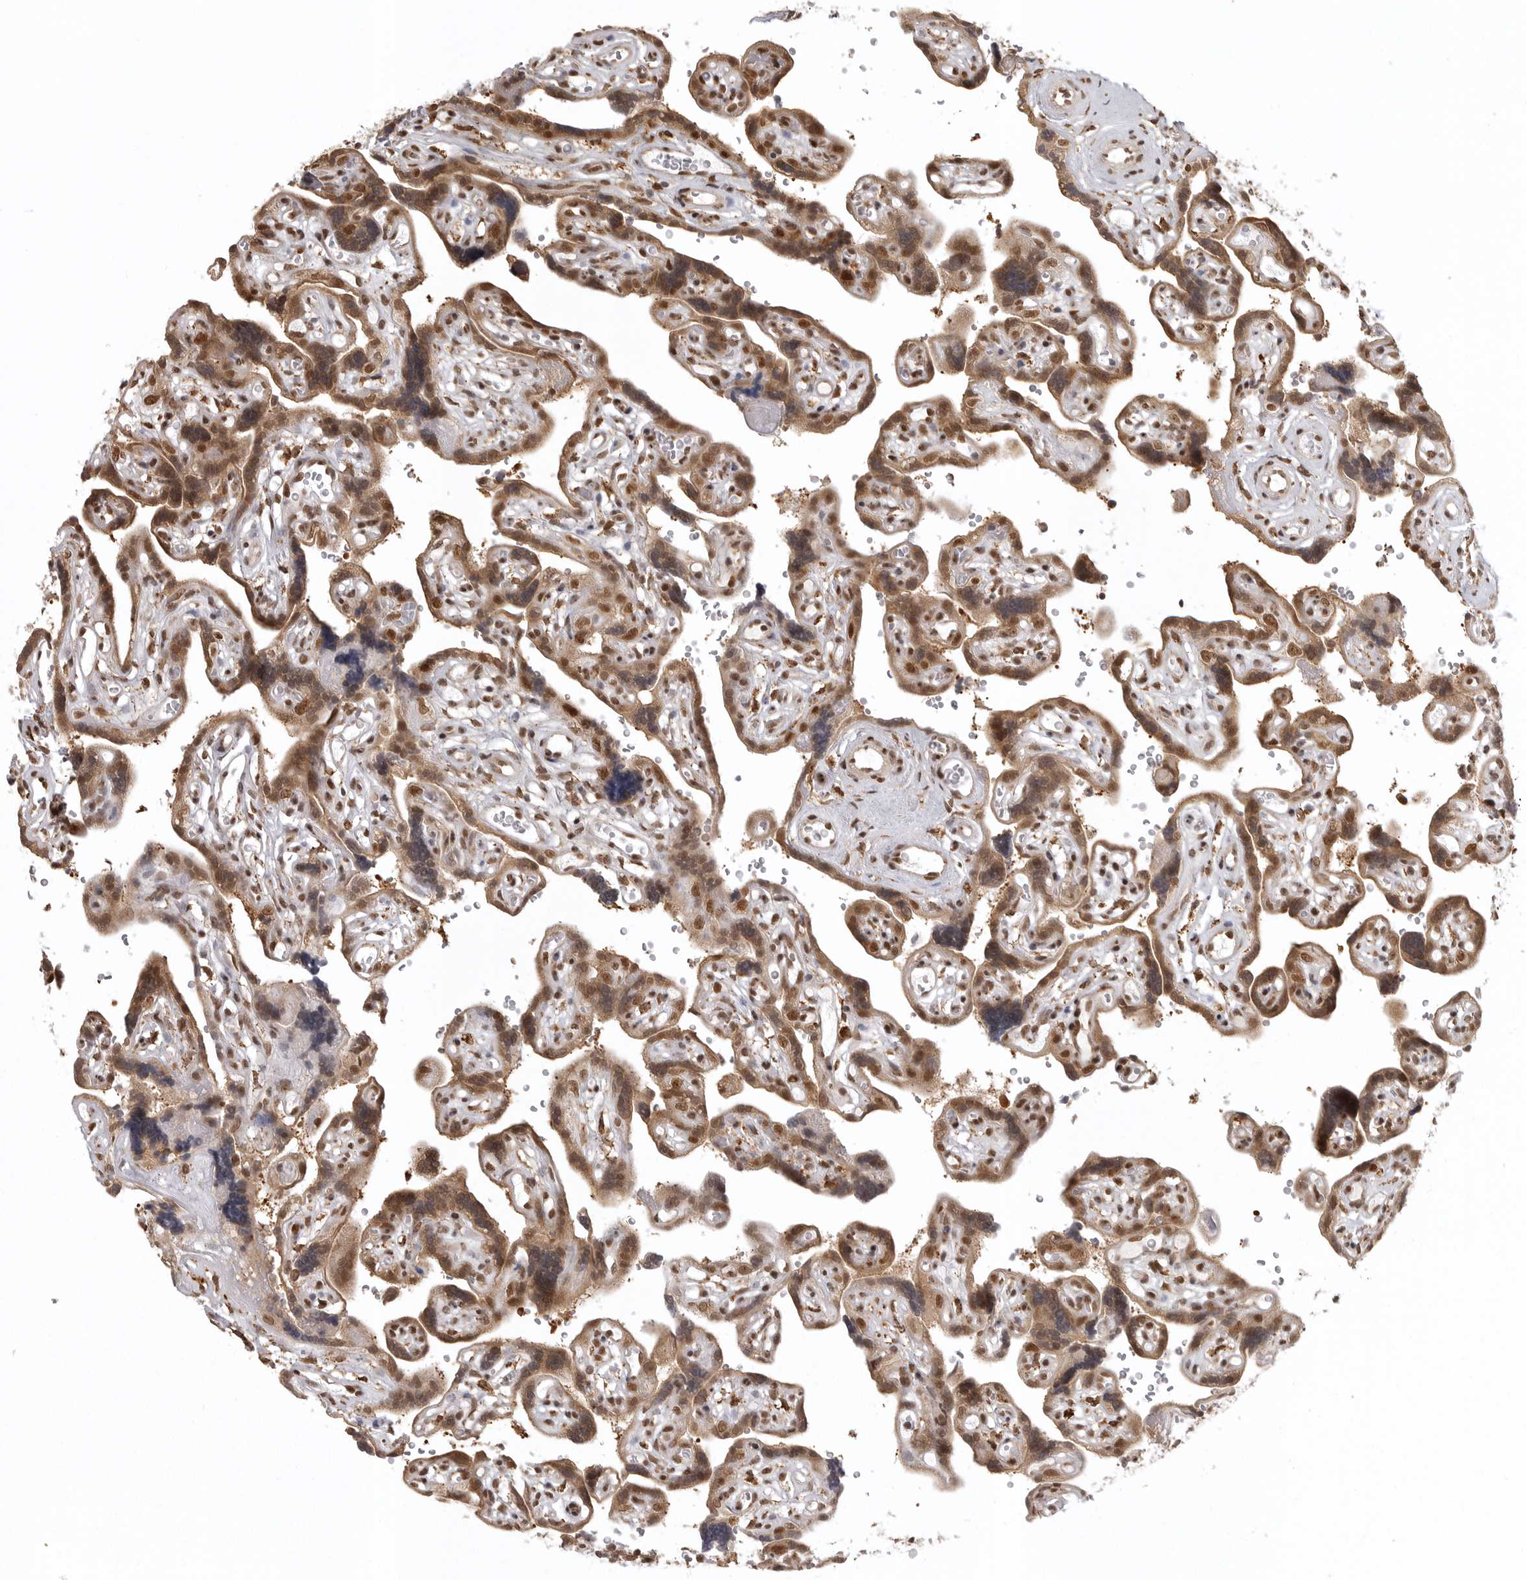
{"staining": {"intensity": "moderate", "quantity": ">75%", "location": "cytoplasmic/membranous"}, "tissue": "placenta", "cell_type": "Decidual cells", "image_type": "normal", "snomed": [{"axis": "morphology", "description": "Normal tissue, NOS"}, {"axis": "topography", "description": "Placenta"}], "caption": "IHC photomicrograph of unremarkable placenta stained for a protein (brown), which displays medium levels of moderate cytoplasmic/membranous positivity in approximately >75% of decidual cells.", "gene": "ISG20L2", "patient": {"sex": "female", "age": 30}}